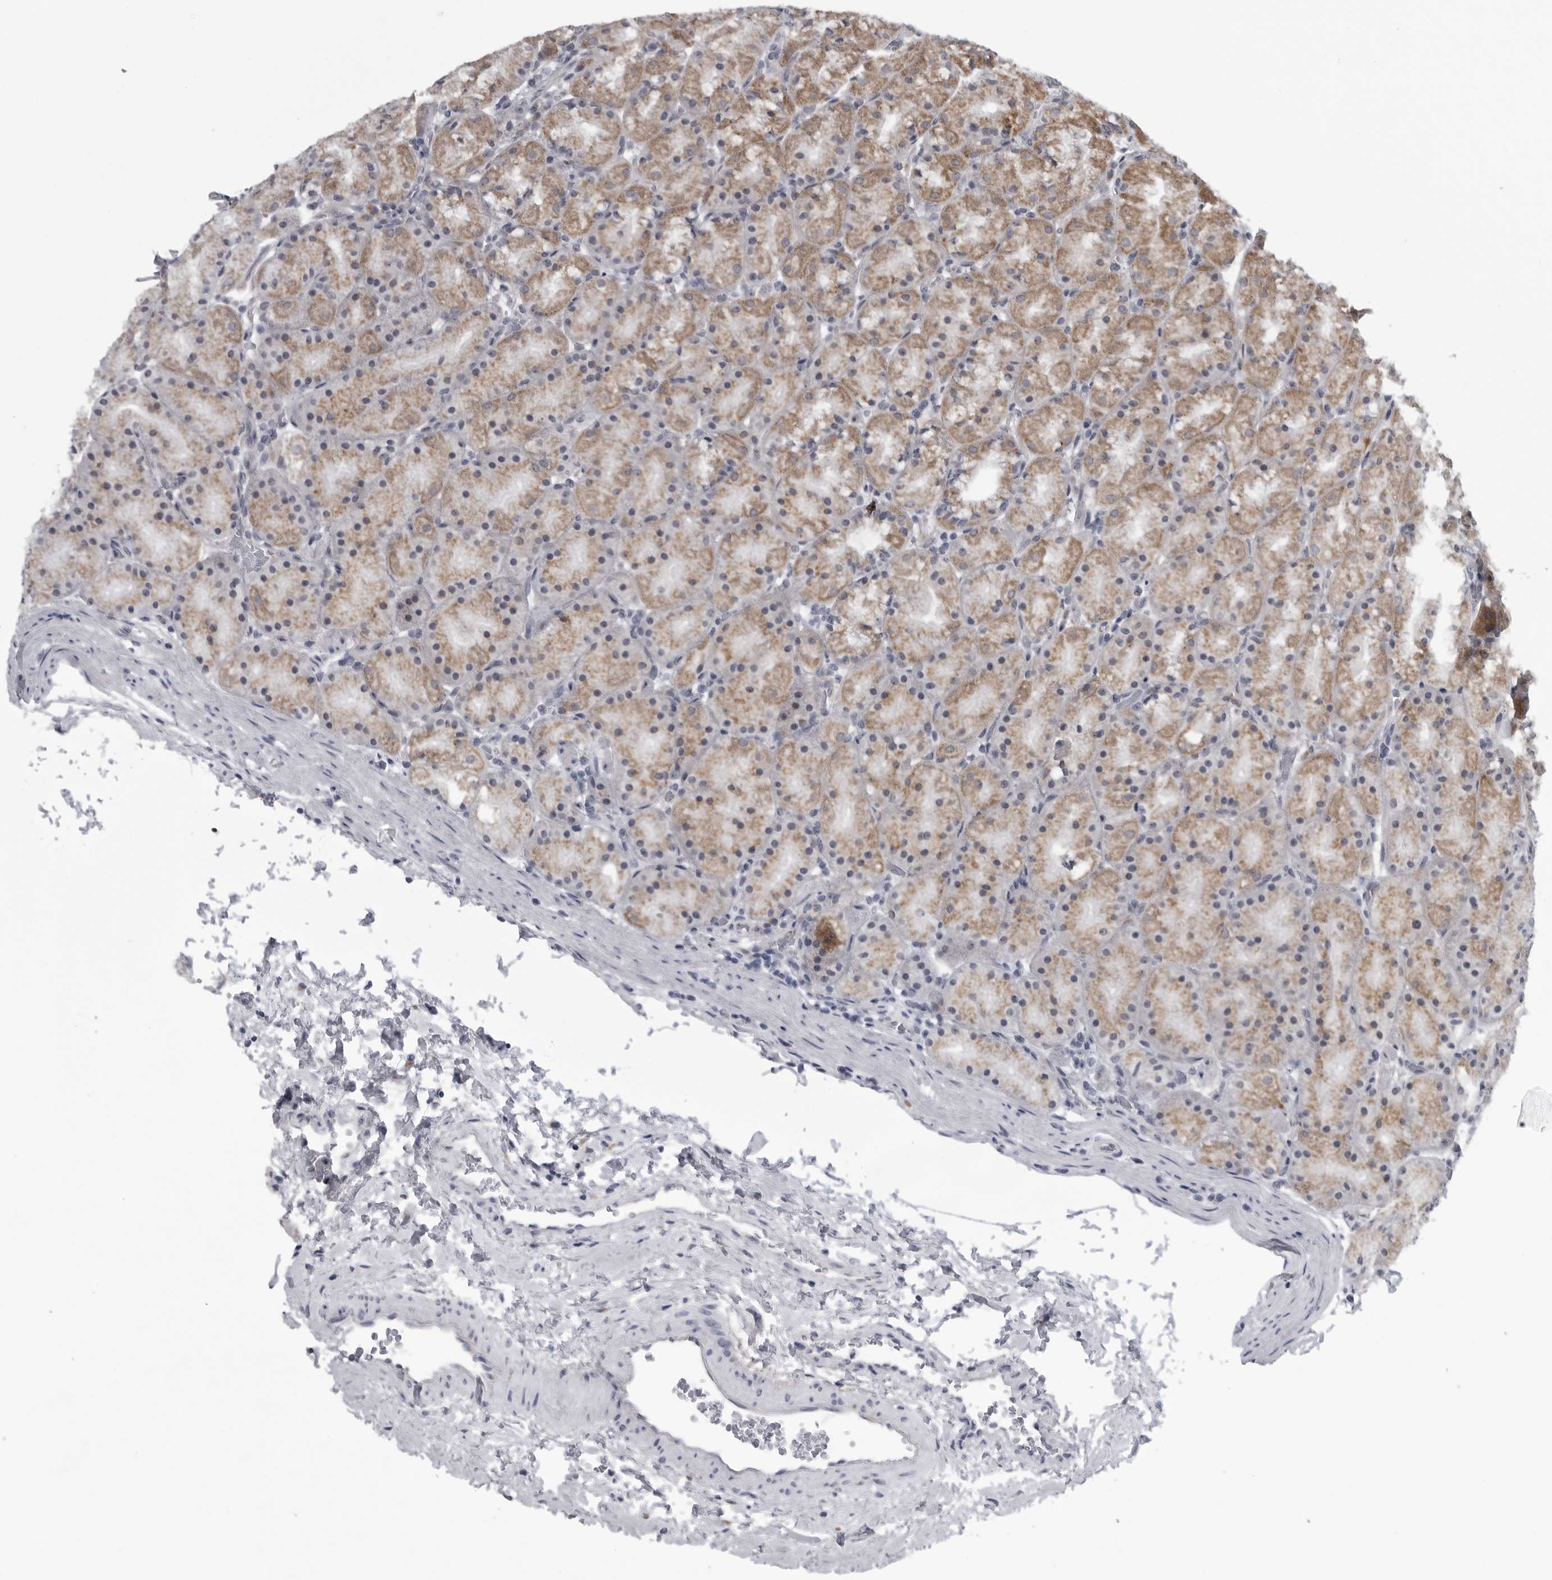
{"staining": {"intensity": "moderate", "quantity": ">75%", "location": "cytoplasmic/membranous"}, "tissue": "stomach", "cell_type": "Glandular cells", "image_type": "normal", "snomed": [{"axis": "morphology", "description": "Normal tissue, NOS"}, {"axis": "topography", "description": "Stomach, upper"}, {"axis": "topography", "description": "Stomach"}], "caption": "Immunohistochemical staining of unremarkable human stomach shows medium levels of moderate cytoplasmic/membranous expression in approximately >75% of glandular cells.", "gene": "MYOC", "patient": {"sex": "male", "age": 48}}